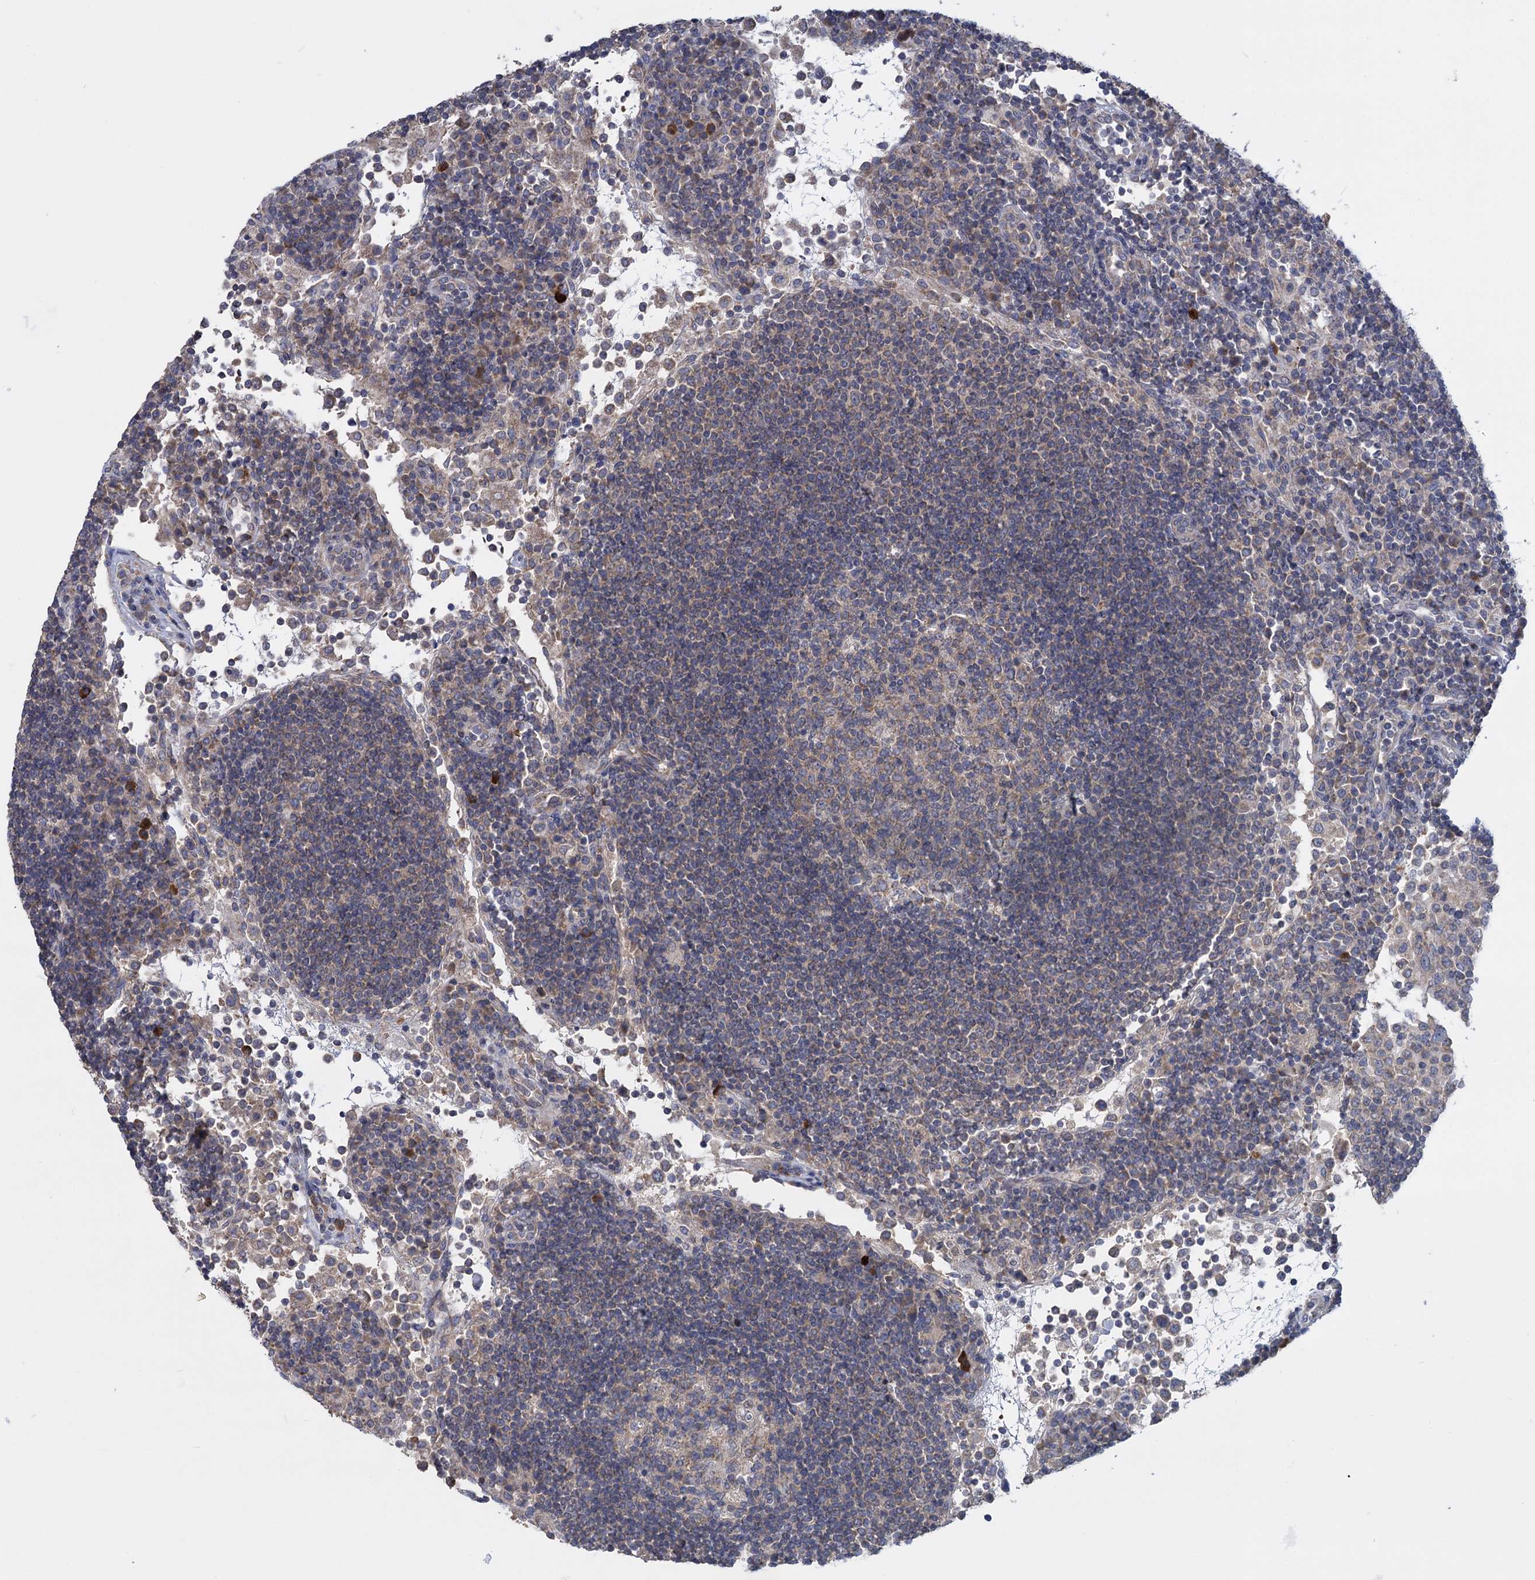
{"staining": {"intensity": "negative", "quantity": "none", "location": "none"}, "tissue": "lymph node", "cell_type": "Germinal center cells", "image_type": "normal", "snomed": [{"axis": "morphology", "description": "Normal tissue, NOS"}, {"axis": "topography", "description": "Lymph node"}], "caption": "This is a image of immunohistochemistry staining of normal lymph node, which shows no expression in germinal center cells.", "gene": "GSTM2", "patient": {"sex": "female", "age": 53}}